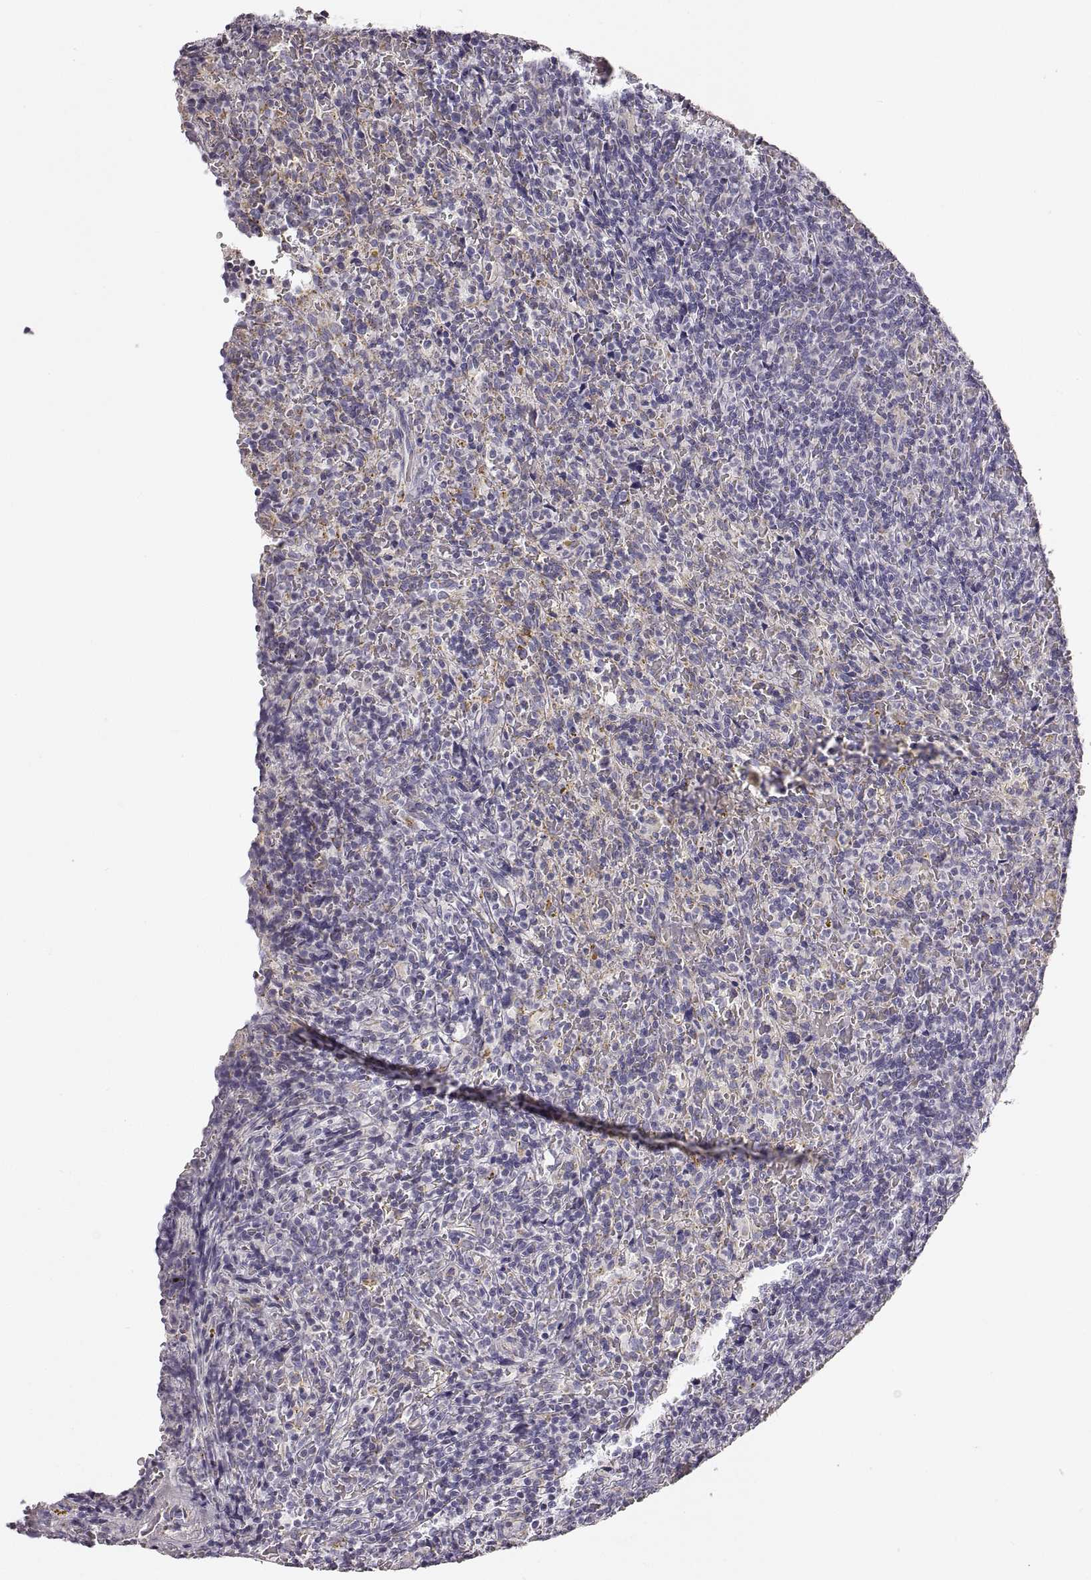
{"staining": {"intensity": "negative", "quantity": "none", "location": "none"}, "tissue": "lymphoma", "cell_type": "Tumor cells", "image_type": "cancer", "snomed": [{"axis": "morphology", "description": "Malignant lymphoma, non-Hodgkin's type, Low grade"}, {"axis": "topography", "description": "Spleen"}], "caption": "Lymphoma was stained to show a protein in brown. There is no significant positivity in tumor cells. (Stains: DAB IHC with hematoxylin counter stain, Microscopy: brightfield microscopy at high magnification).", "gene": "RDH13", "patient": {"sex": "female", "age": 70}}